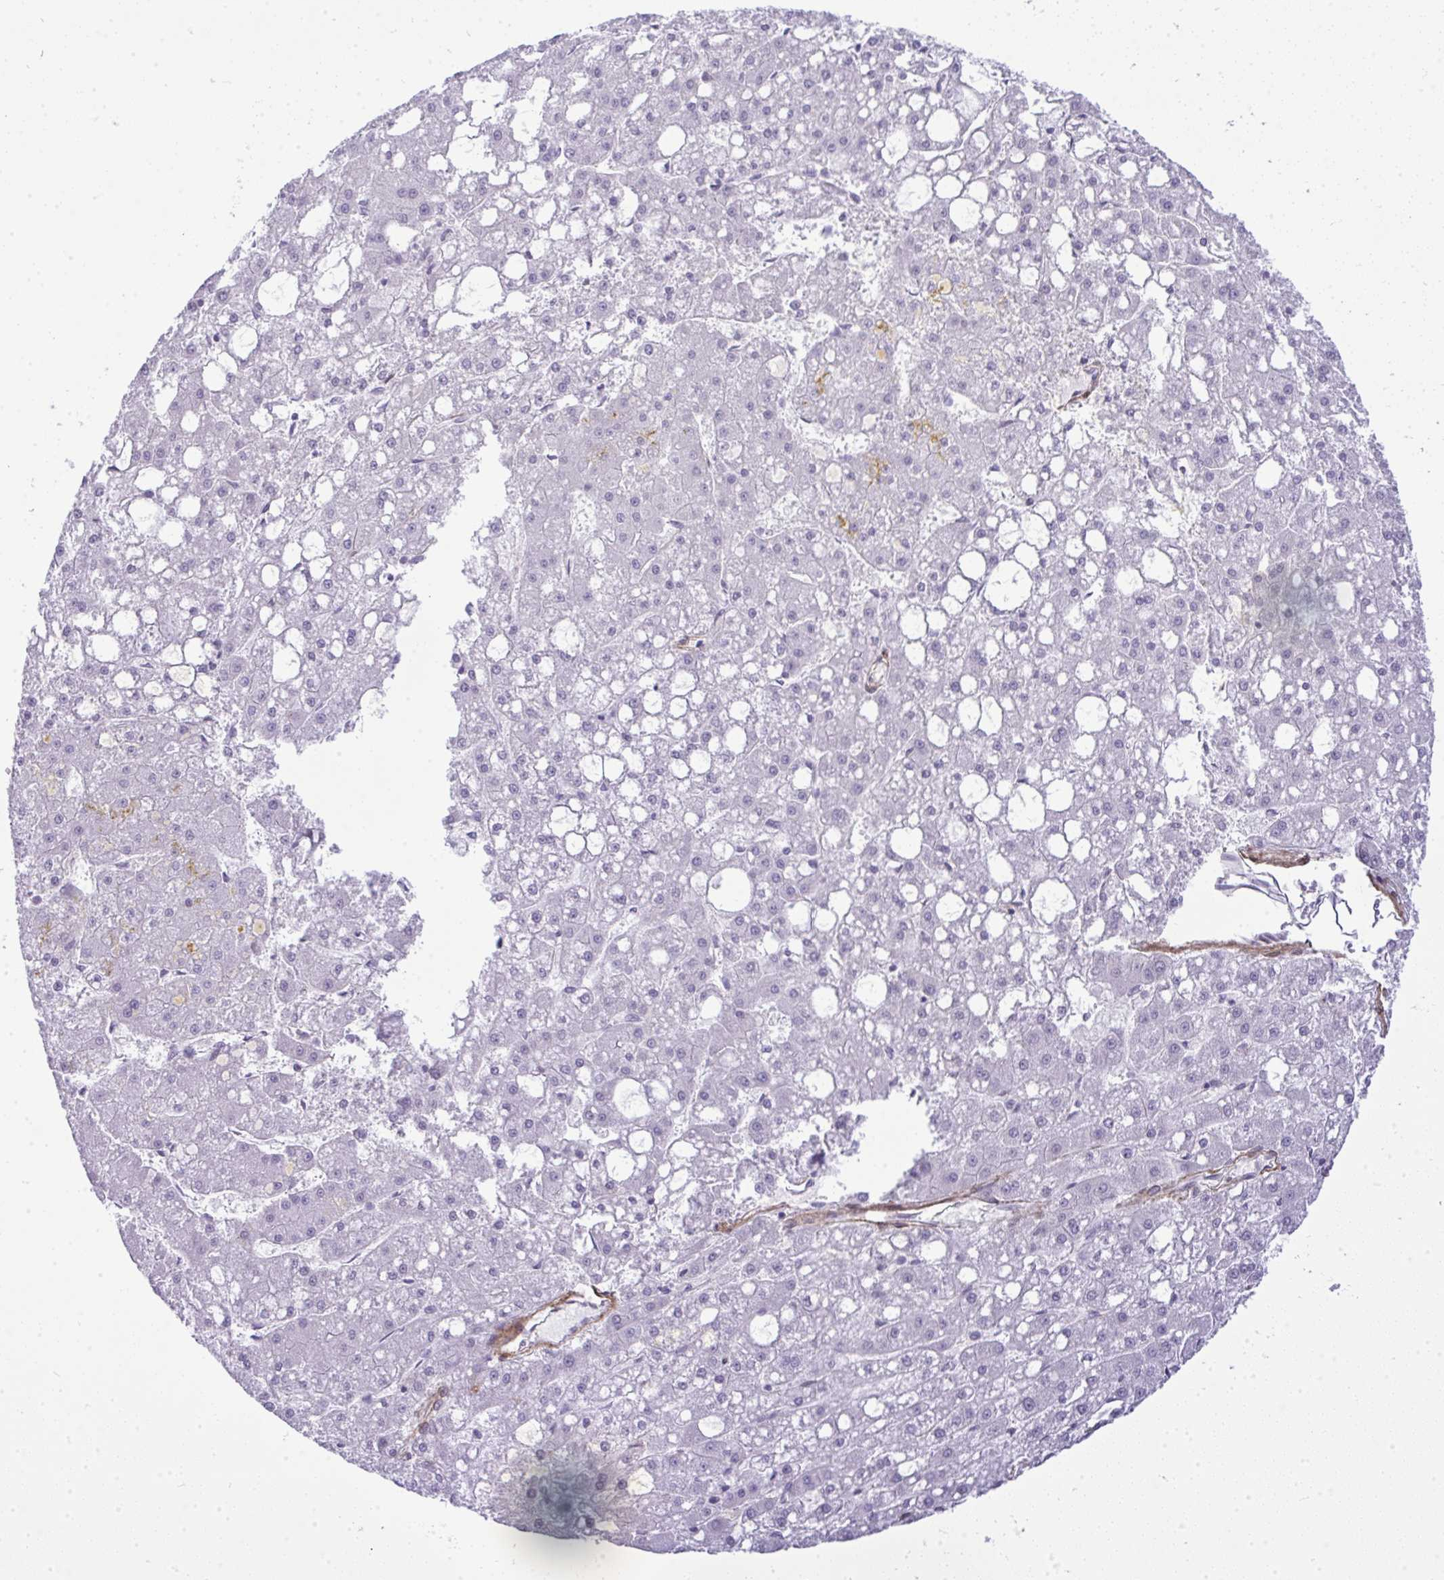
{"staining": {"intensity": "negative", "quantity": "none", "location": "none"}, "tissue": "liver cancer", "cell_type": "Tumor cells", "image_type": "cancer", "snomed": [{"axis": "morphology", "description": "Carcinoma, Hepatocellular, NOS"}, {"axis": "topography", "description": "Liver"}], "caption": "IHC image of neoplastic tissue: hepatocellular carcinoma (liver) stained with DAB (3,3'-diaminobenzidine) demonstrates no significant protein expression in tumor cells.", "gene": "UBE2S", "patient": {"sex": "male", "age": 67}}